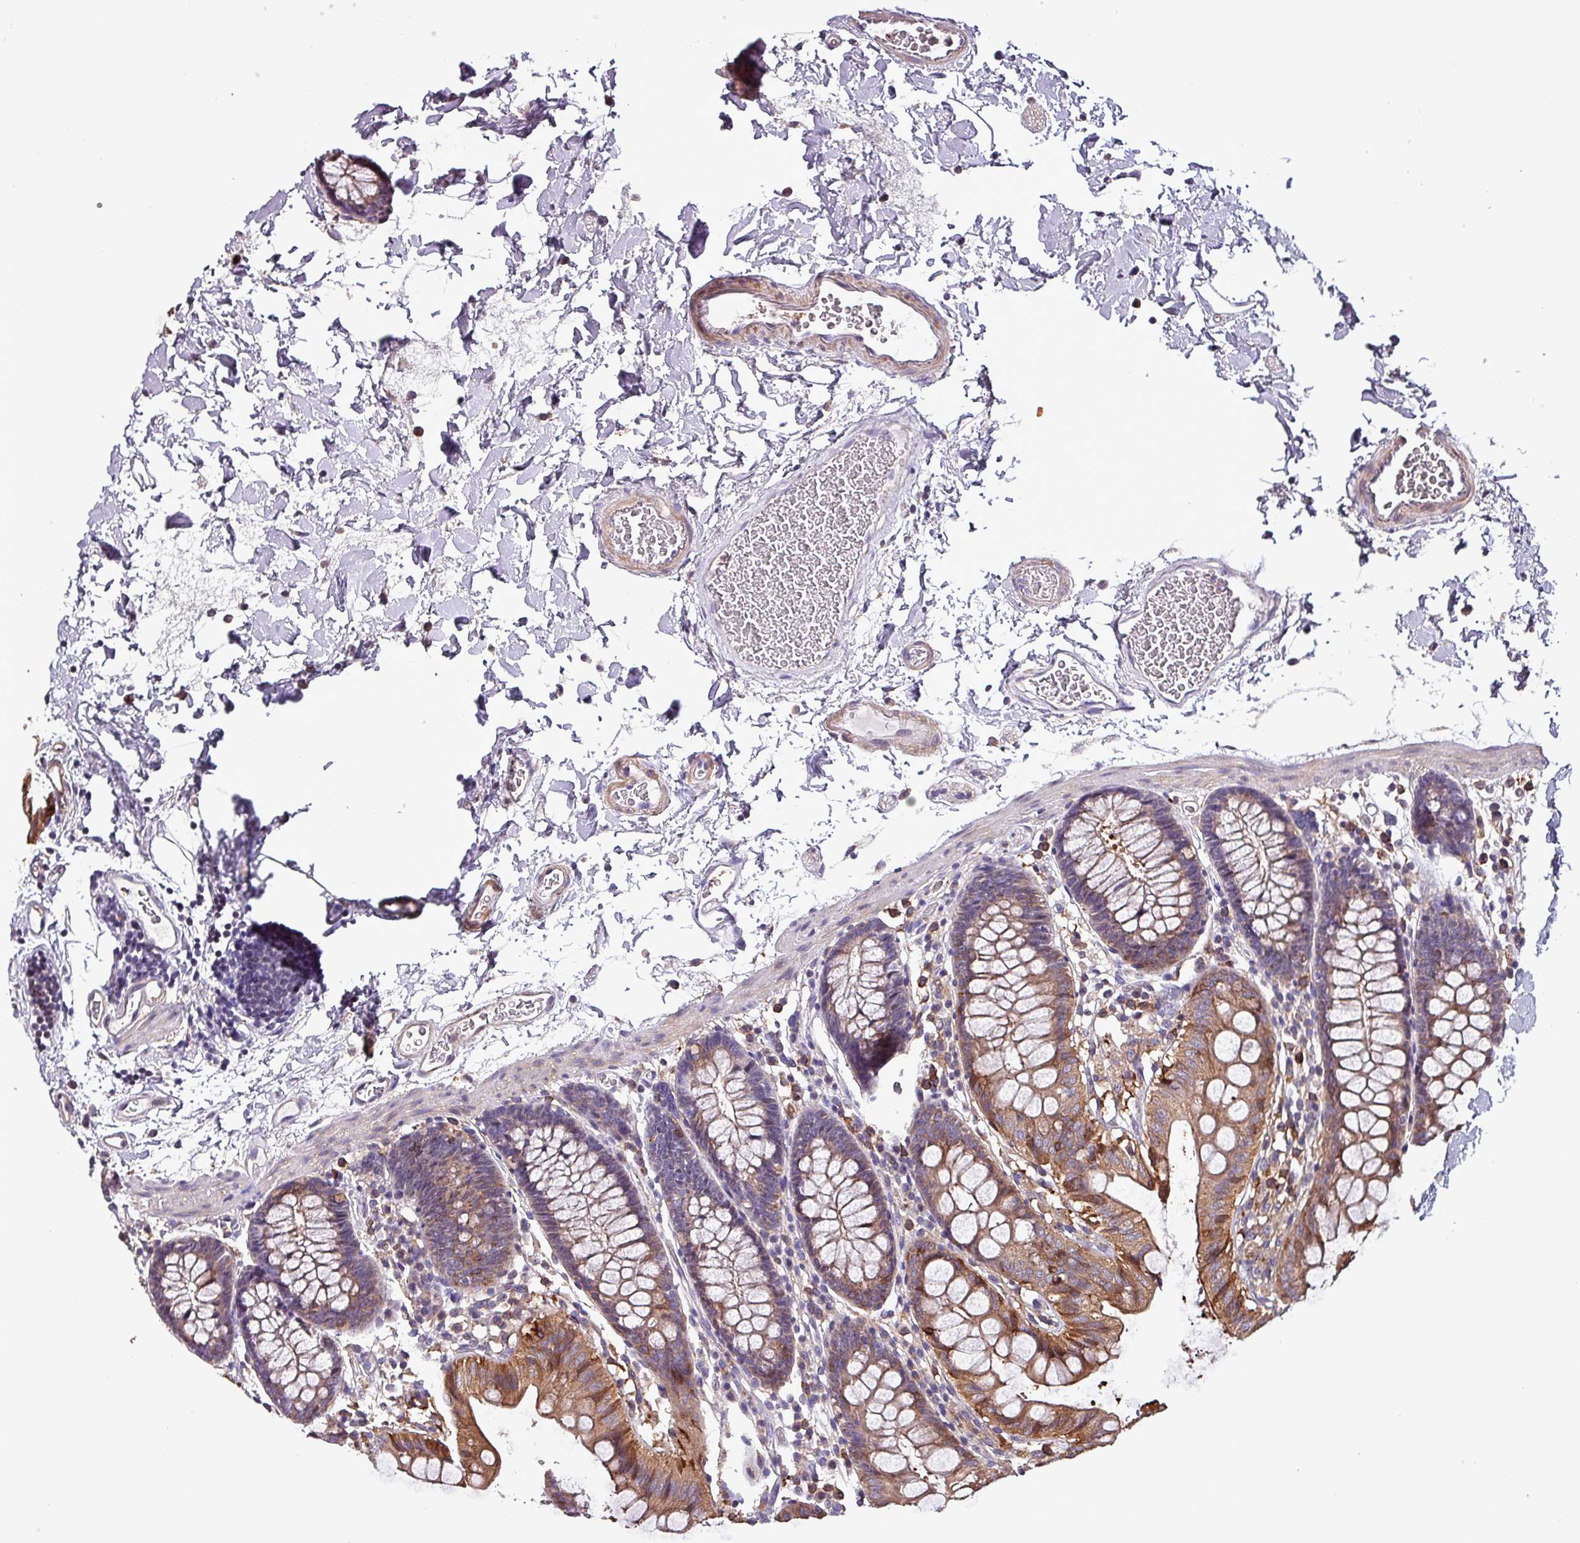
{"staining": {"intensity": "moderate", "quantity": "25%-75%", "location": "cytoplasmic/membranous"}, "tissue": "colon", "cell_type": "Endothelial cells", "image_type": "normal", "snomed": [{"axis": "morphology", "description": "Normal tissue, NOS"}, {"axis": "topography", "description": "Colon"}], "caption": "Protein expression analysis of benign human colon reveals moderate cytoplasmic/membranous expression in about 25%-75% of endothelial cells. The staining was performed using DAB (3,3'-diaminobenzidine) to visualize the protein expression in brown, while the nuclei were stained in blue with hematoxylin (Magnification: 20x).", "gene": "SCIN", "patient": {"sex": "male", "age": 75}}